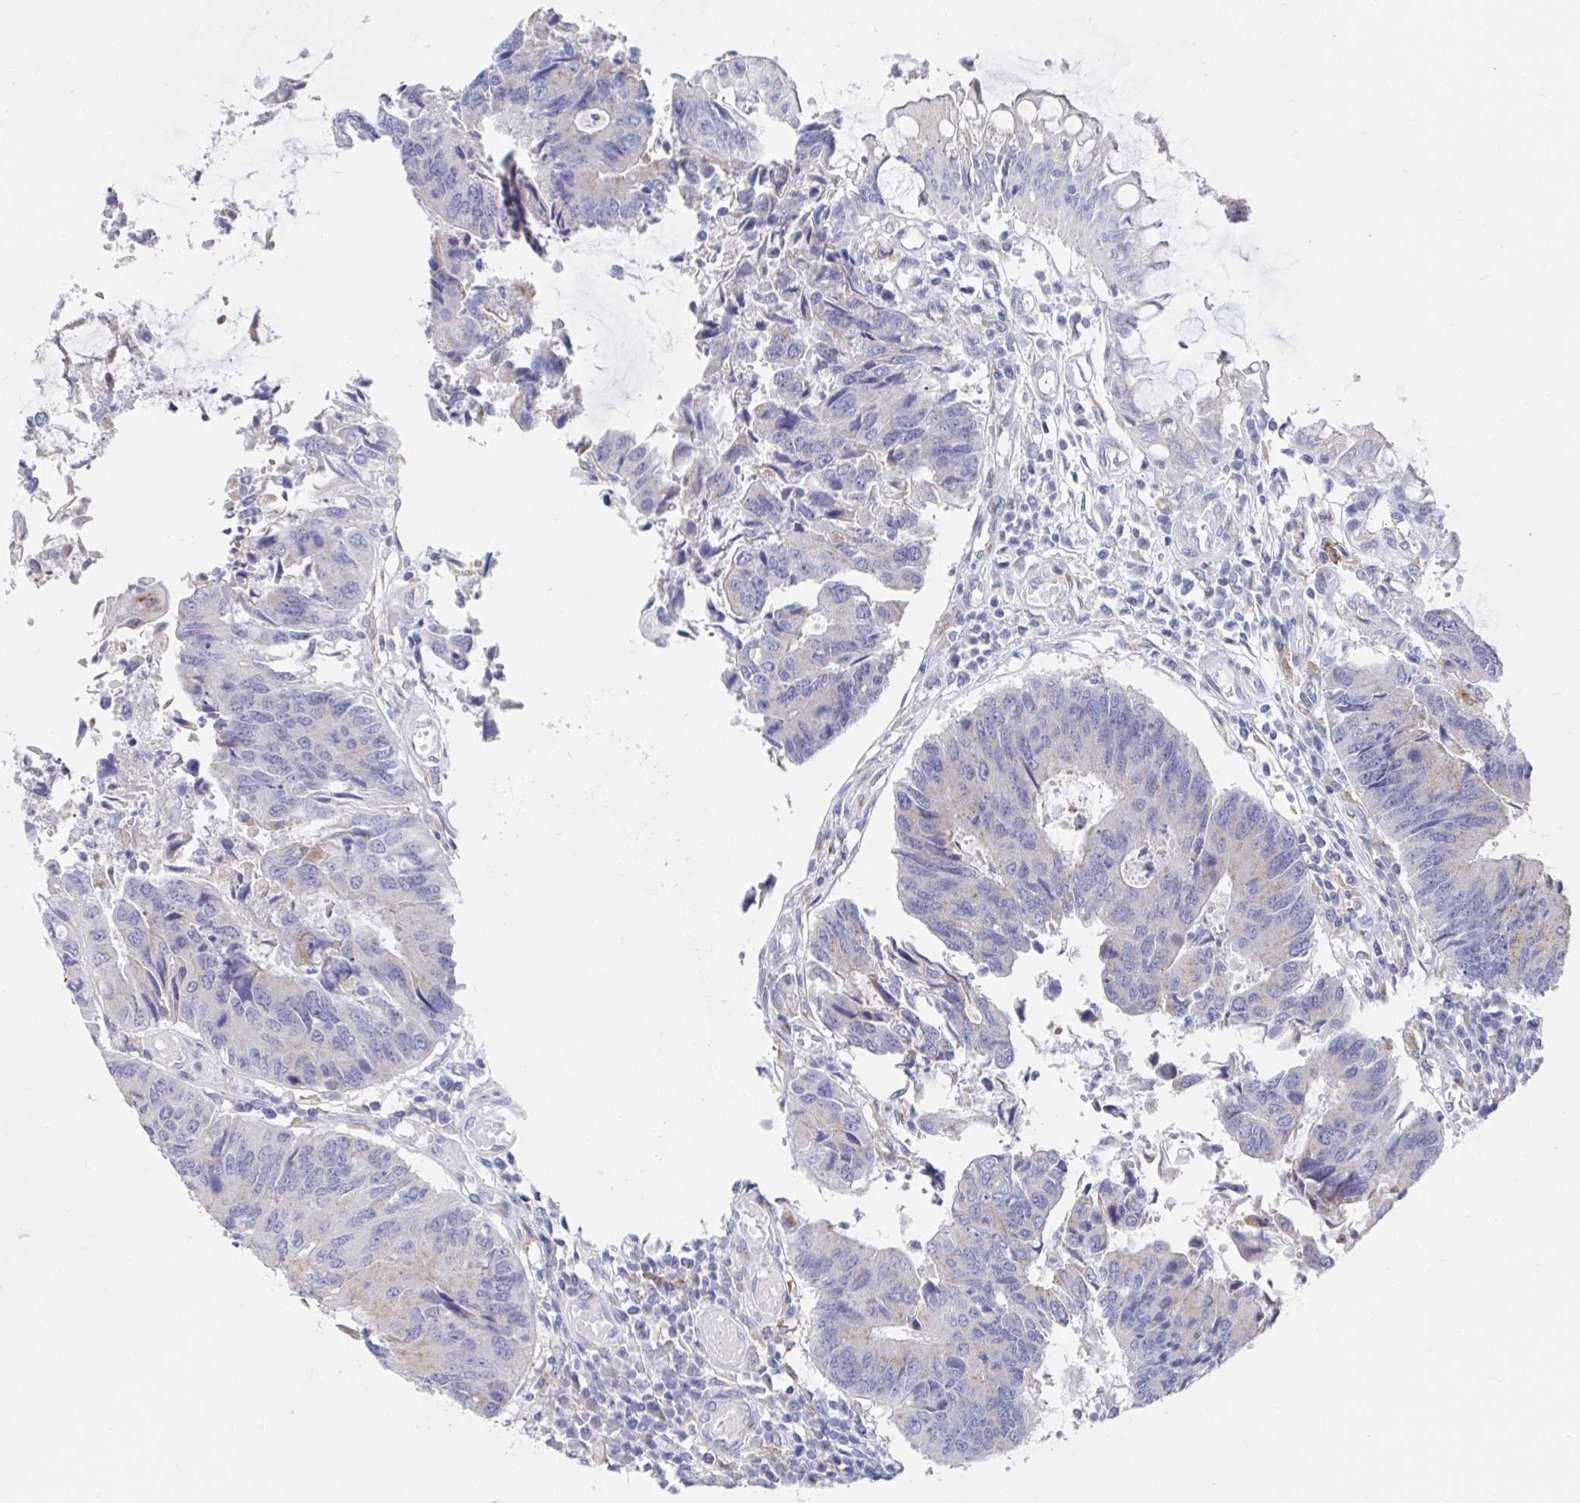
{"staining": {"intensity": "negative", "quantity": "none", "location": "none"}, "tissue": "colorectal cancer", "cell_type": "Tumor cells", "image_type": "cancer", "snomed": [{"axis": "morphology", "description": "Adenocarcinoma, NOS"}, {"axis": "topography", "description": "Colon"}], "caption": "A high-resolution histopathology image shows immunohistochemistry staining of colorectal cancer, which demonstrates no significant positivity in tumor cells.", "gene": "TAS2R39", "patient": {"sex": "female", "age": 67}}